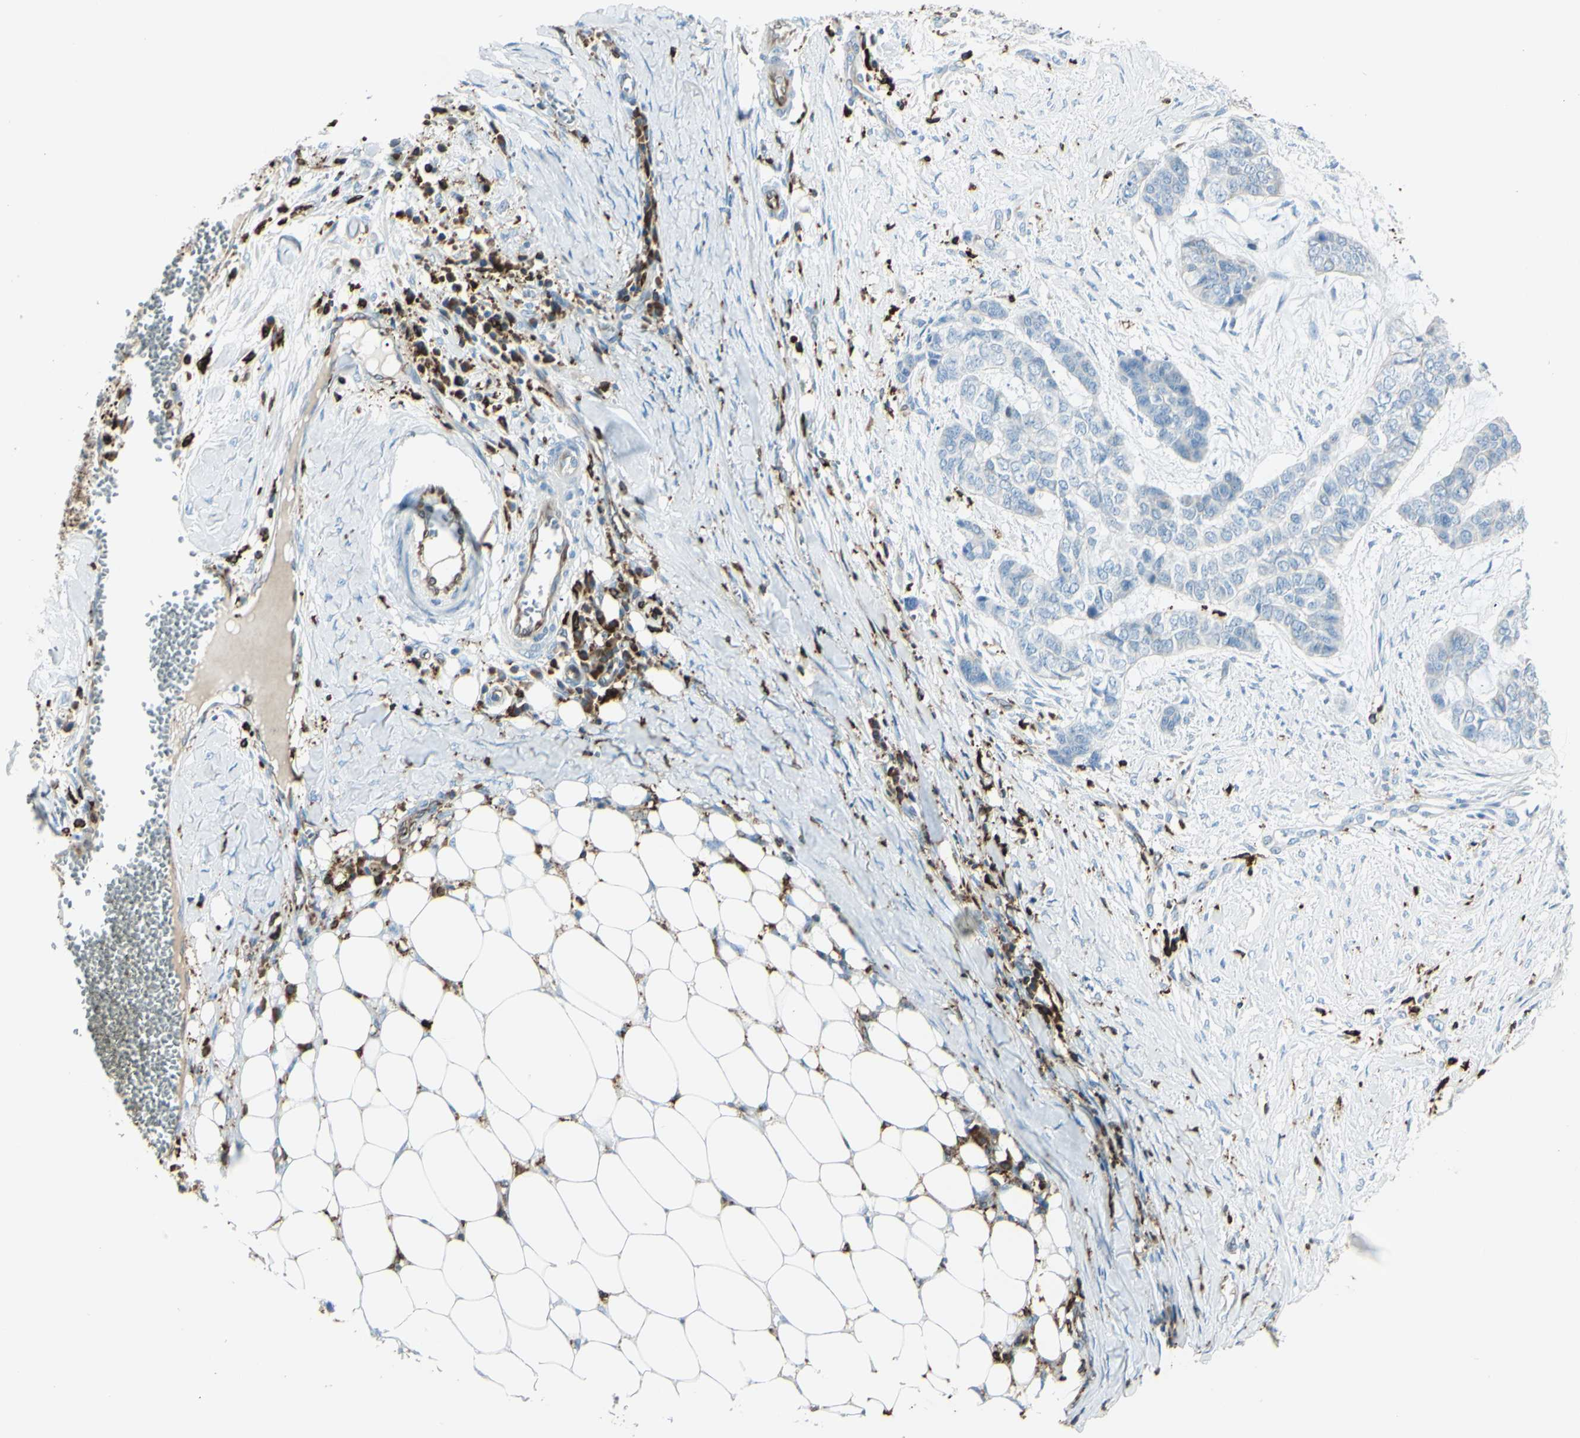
{"staining": {"intensity": "negative", "quantity": "none", "location": "none"}, "tissue": "skin cancer", "cell_type": "Tumor cells", "image_type": "cancer", "snomed": [{"axis": "morphology", "description": "Basal cell carcinoma"}, {"axis": "topography", "description": "Skin"}], "caption": "Immunohistochemistry histopathology image of human skin cancer (basal cell carcinoma) stained for a protein (brown), which demonstrates no expression in tumor cells.", "gene": "CD74", "patient": {"sex": "female", "age": 64}}